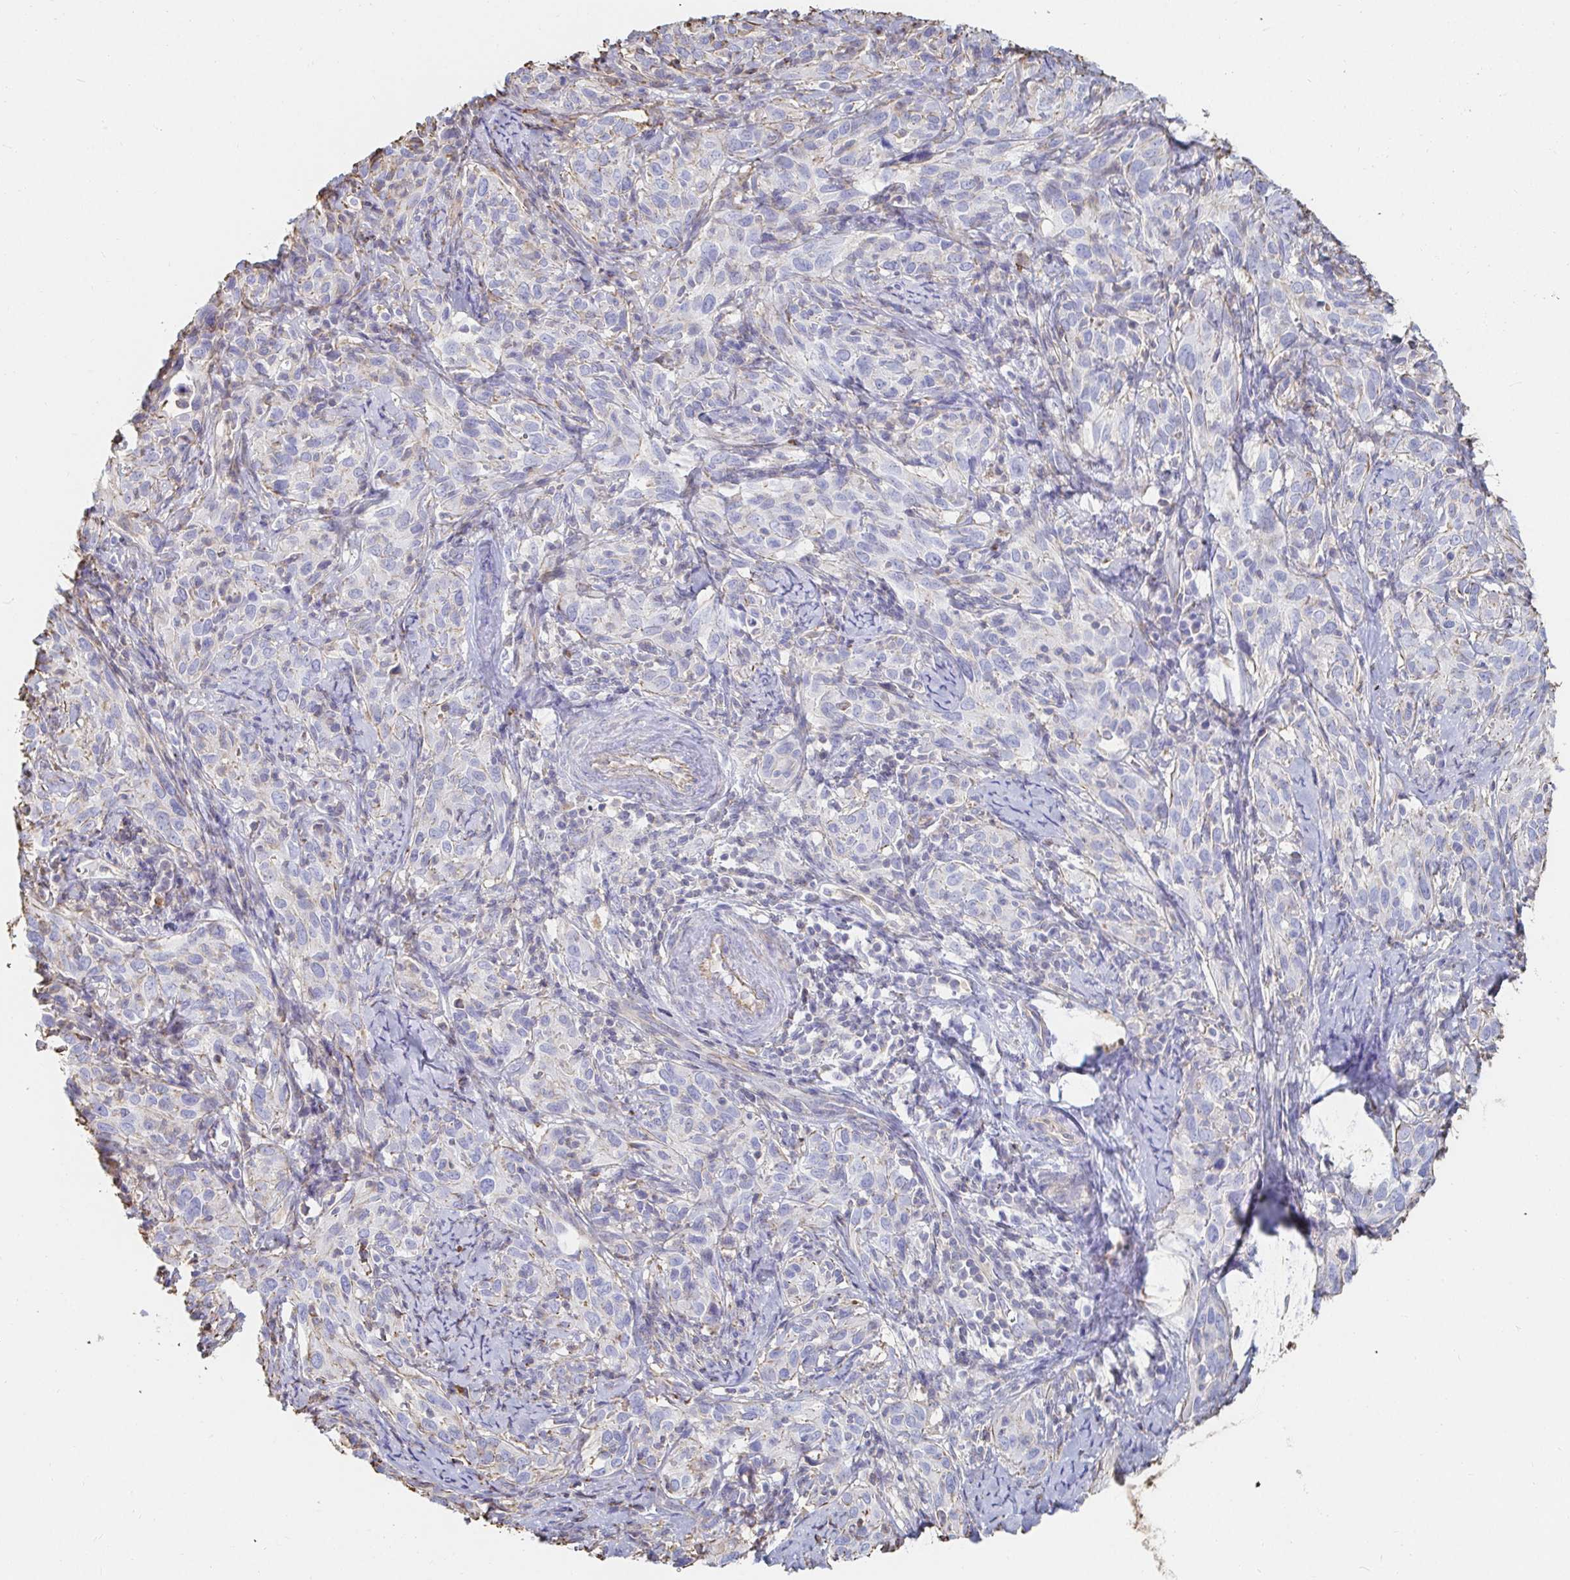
{"staining": {"intensity": "negative", "quantity": "none", "location": "none"}, "tissue": "cervical cancer", "cell_type": "Tumor cells", "image_type": "cancer", "snomed": [{"axis": "morphology", "description": "Normal tissue, NOS"}, {"axis": "morphology", "description": "Squamous cell carcinoma, NOS"}, {"axis": "topography", "description": "Cervix"}], "caption": "Cervical cancer was stained to show a protein in brown. There is no significant staining in tumor cells.", "gene": "PTPN14", "patient": {"sex": "female", "age": 51}}